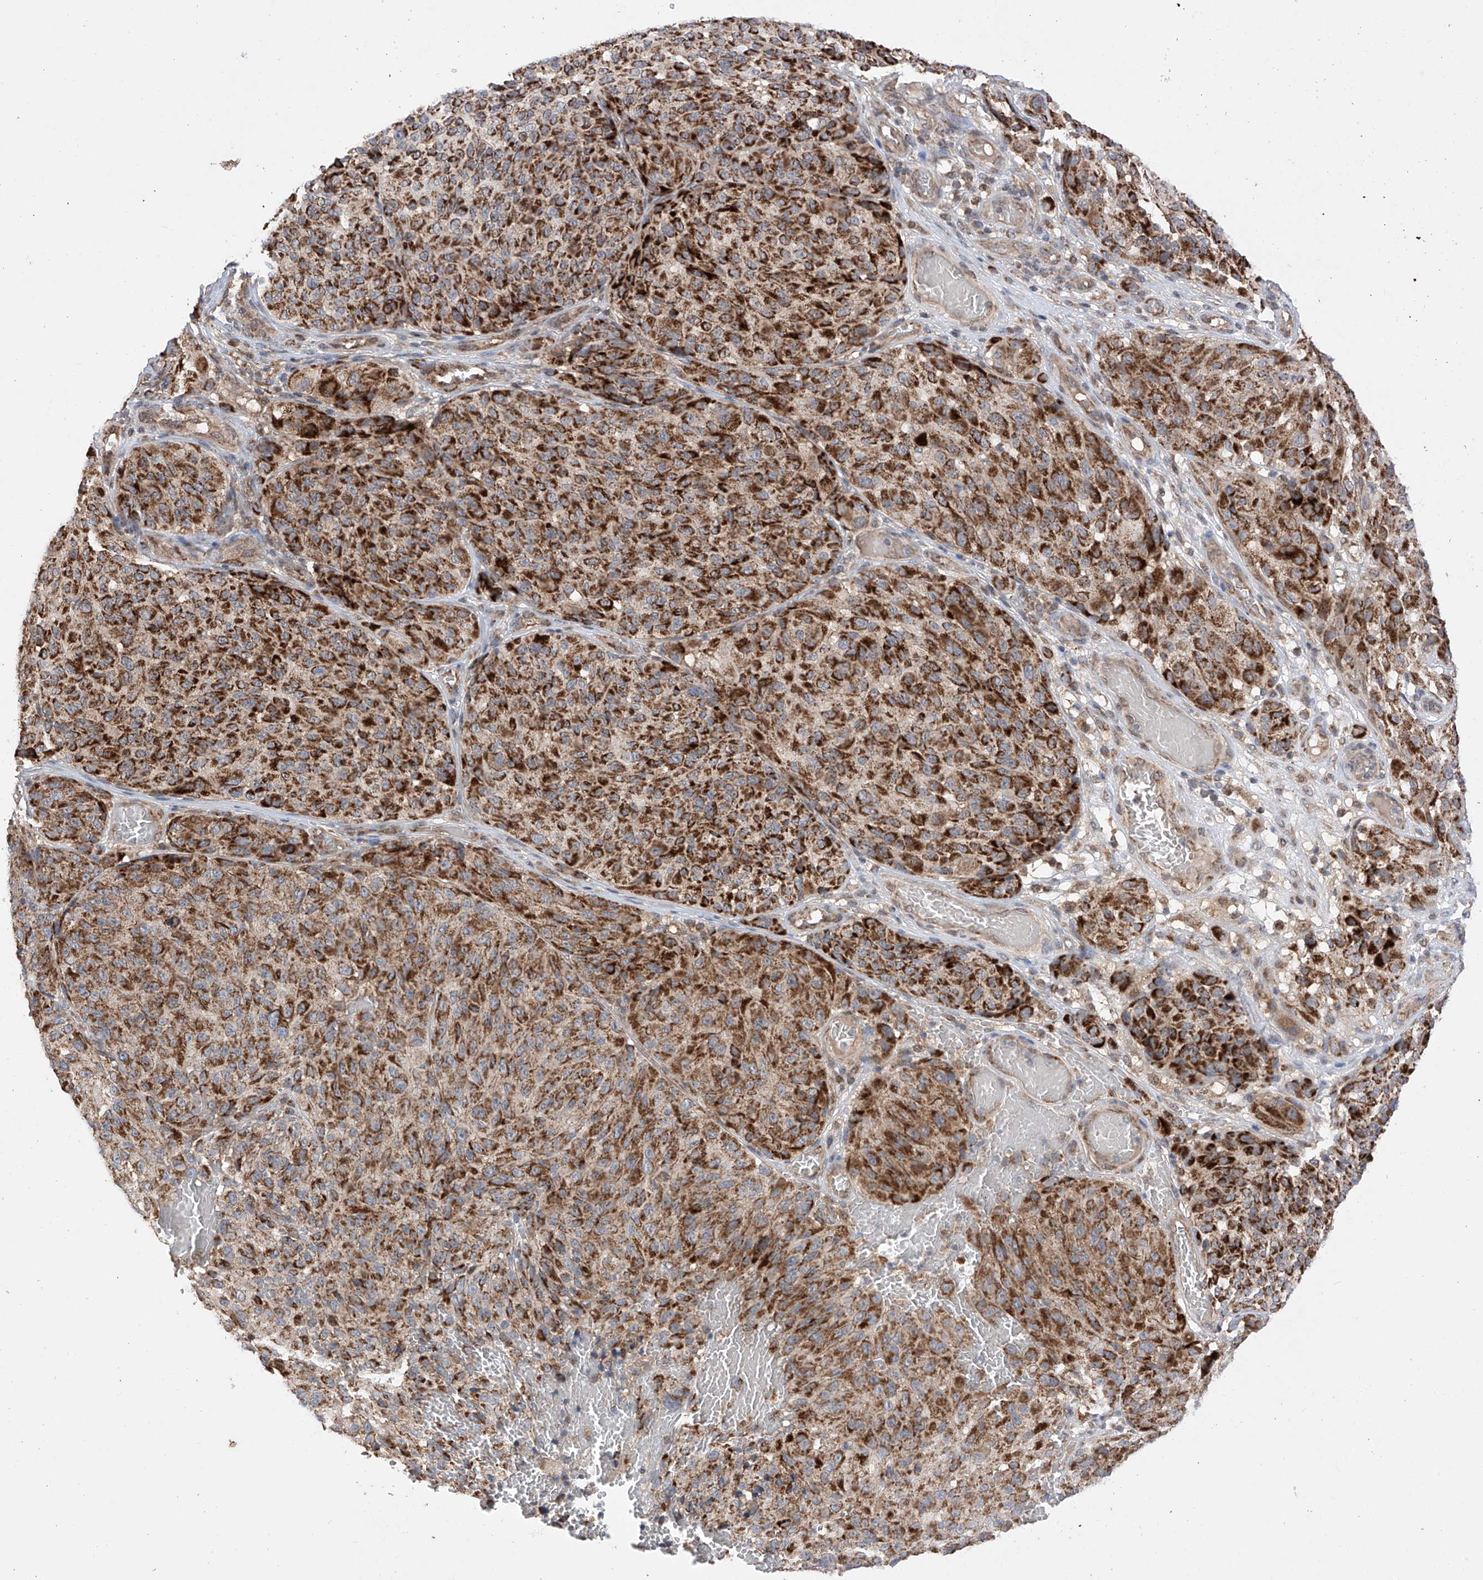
{"staining": {"intensity": "strong", "quantity": ">75%", "location": "cytoplasmic/membranous"}, "tissue": "melanoma", "cell_type": "Tumor cells", "image_type": "cancer", "snomed": [{"axis": "morphology", "description": "Malignant melanoma, NOS"}, {"axis": "topography", "description": "Skin"}], "caption": "The immunohistochemical stain labels strong cytoplasmic/membranous positivity in tumor cells of malignant melanoma tissue.", "gene": "SDHAF4", "patient": {"sex": "male", "age": 83}}